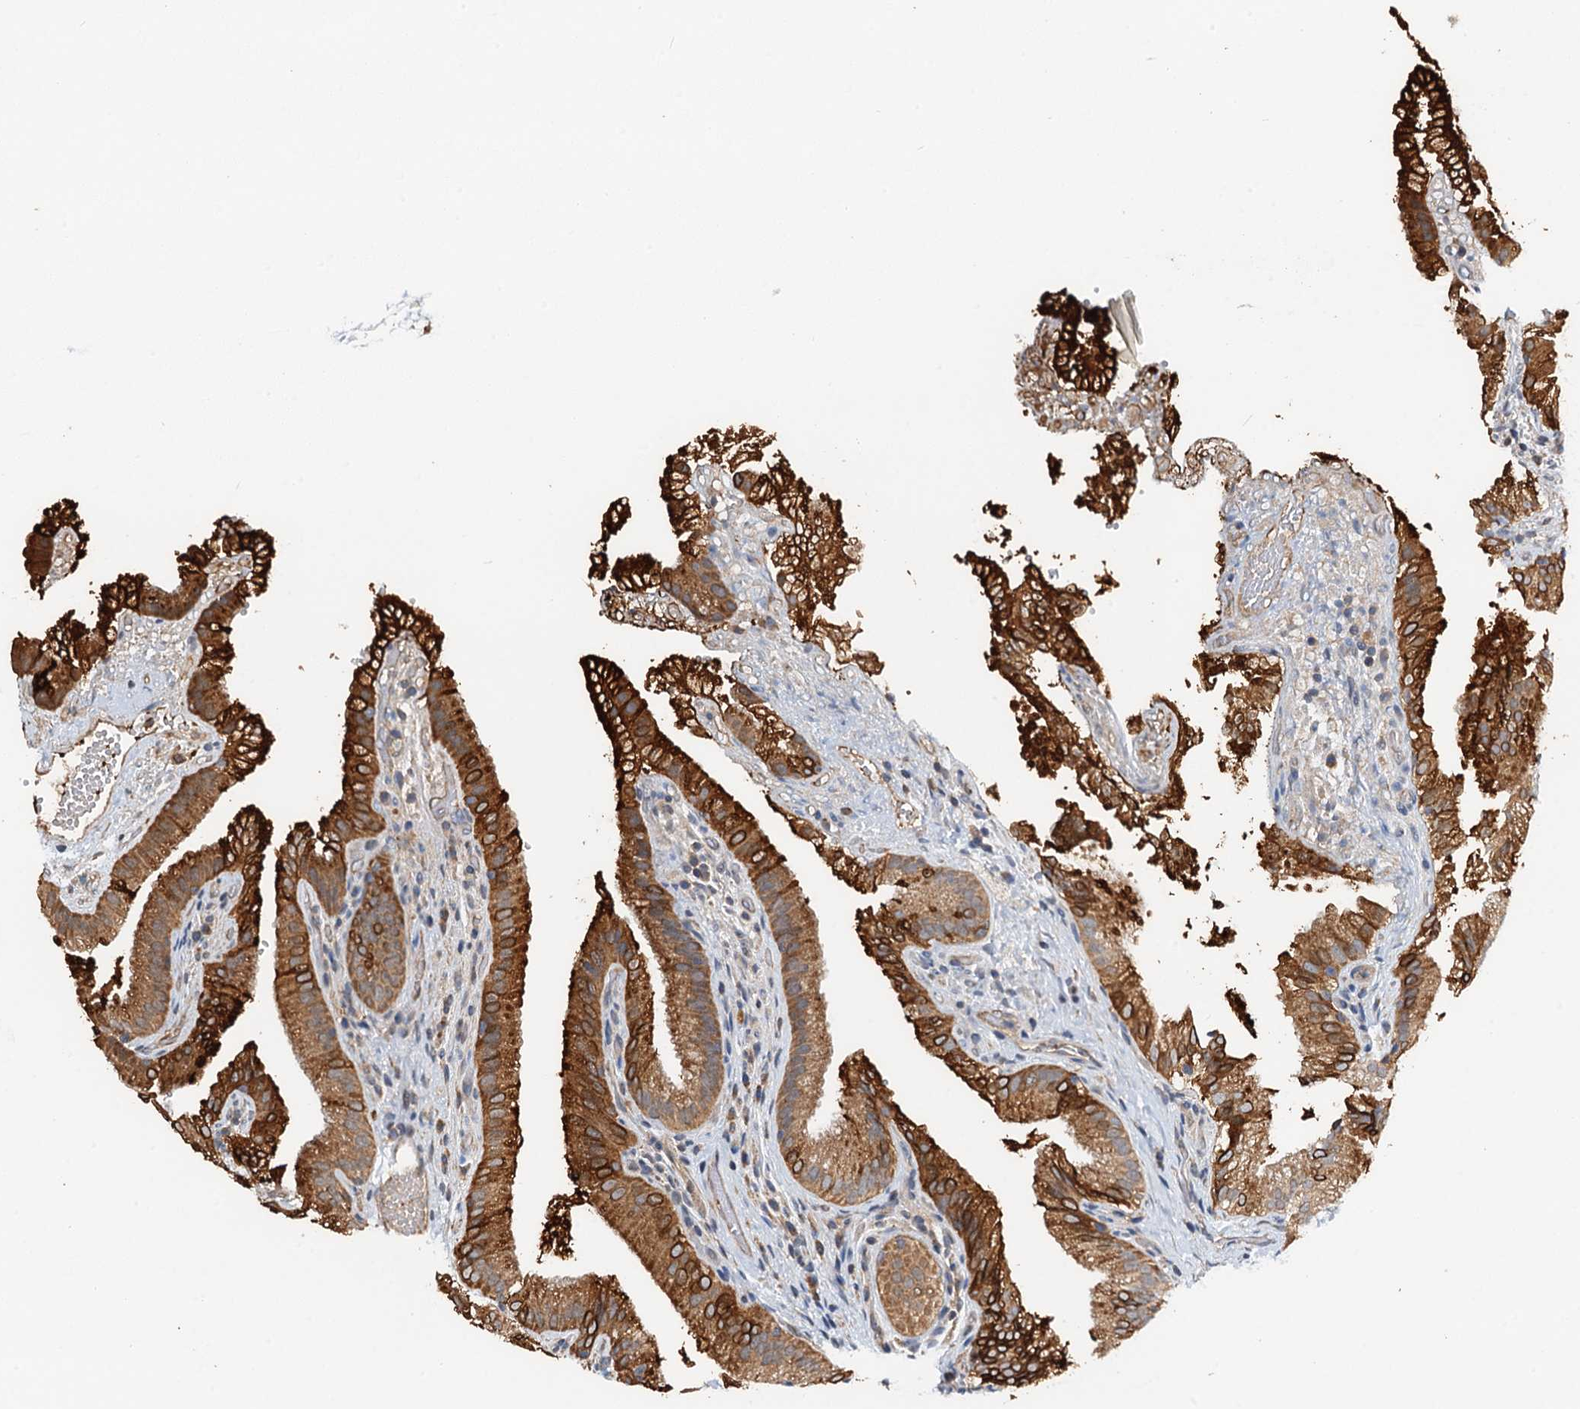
{"staining": {"intensity": "strong", "quantity": ">75%", "location": "cytoplasmic/membranous"}, "tissue": "gallbladder", "cell_type": "Glandular cells", "image_type": "normal", "snomed": [{"axis": "morphology", "description": "Normal tissue, NOS"}, {"axis": "topography", "description": "Gallbladder"}], "caption": "A high amount of strong cytoplasmic/membranous expression is appreciated in approximately >75% of glandular cells in benign gallbladder.", "gene": "ZNF606", "patient": {"sex": "female", "age": 30}}